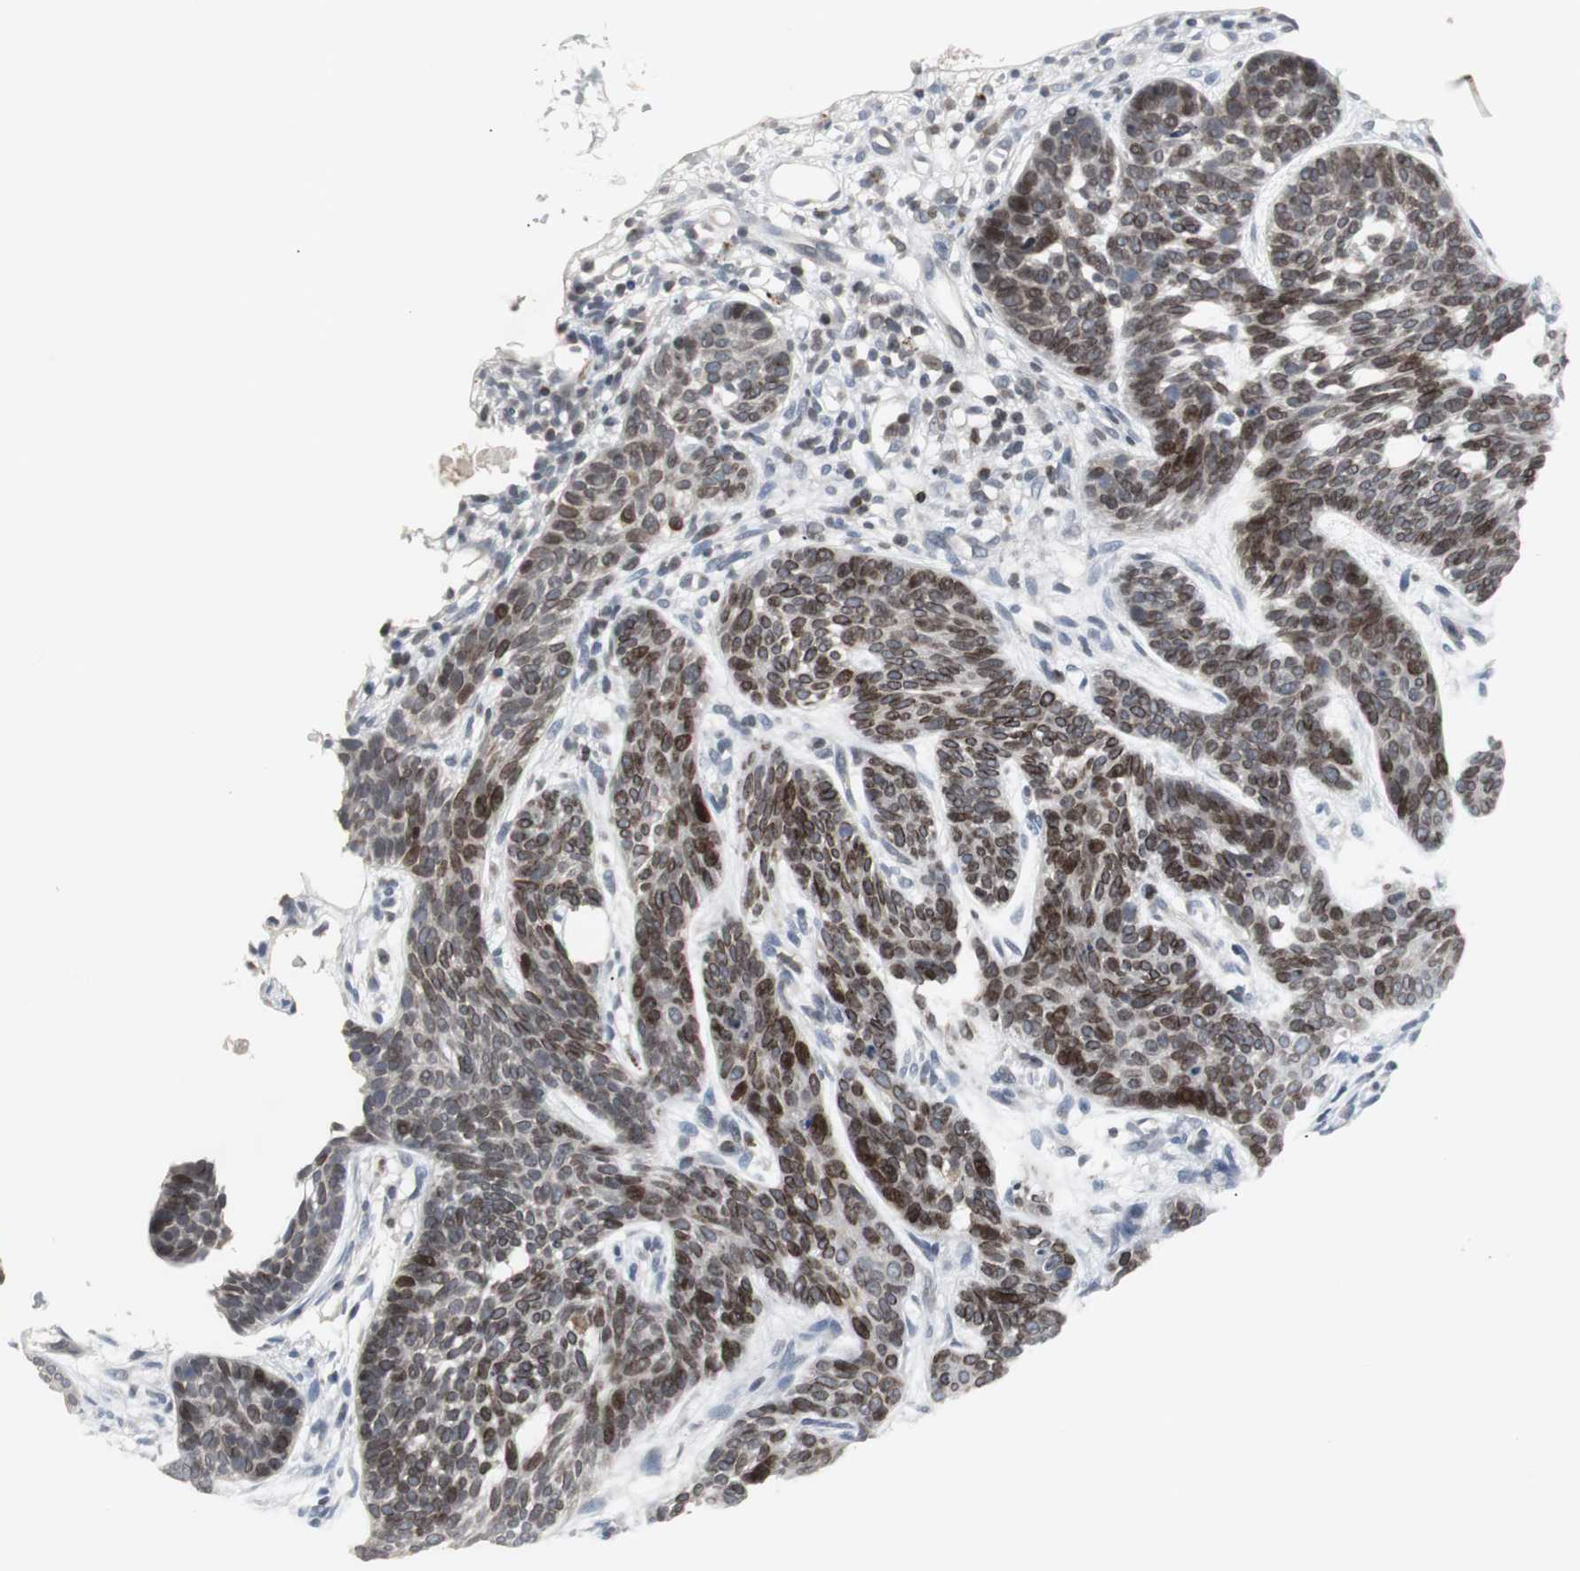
{"staining": {"intensity": "strong", "quantity": ">75%", "location": "nuclear"}, "tissue": "skin cancer", "cell_type": "Tumor cells", "image_type": "cancer", "snomed": [{"axis": "morphology", "description": "Normal tissue, NOS"}, {"axis": "morphology", "description": "Basal cell carcinoma"}, {"axis": "topography", "description": "Skin"}], "caption": "Immunohistochemical staining of human basal cell carcinoma (skin) exhibits strong nuclear protein staining in approximately >75% of tumor cells.", "gene": "ZNF396", "patient": {"sex": "female", "age": 69}}